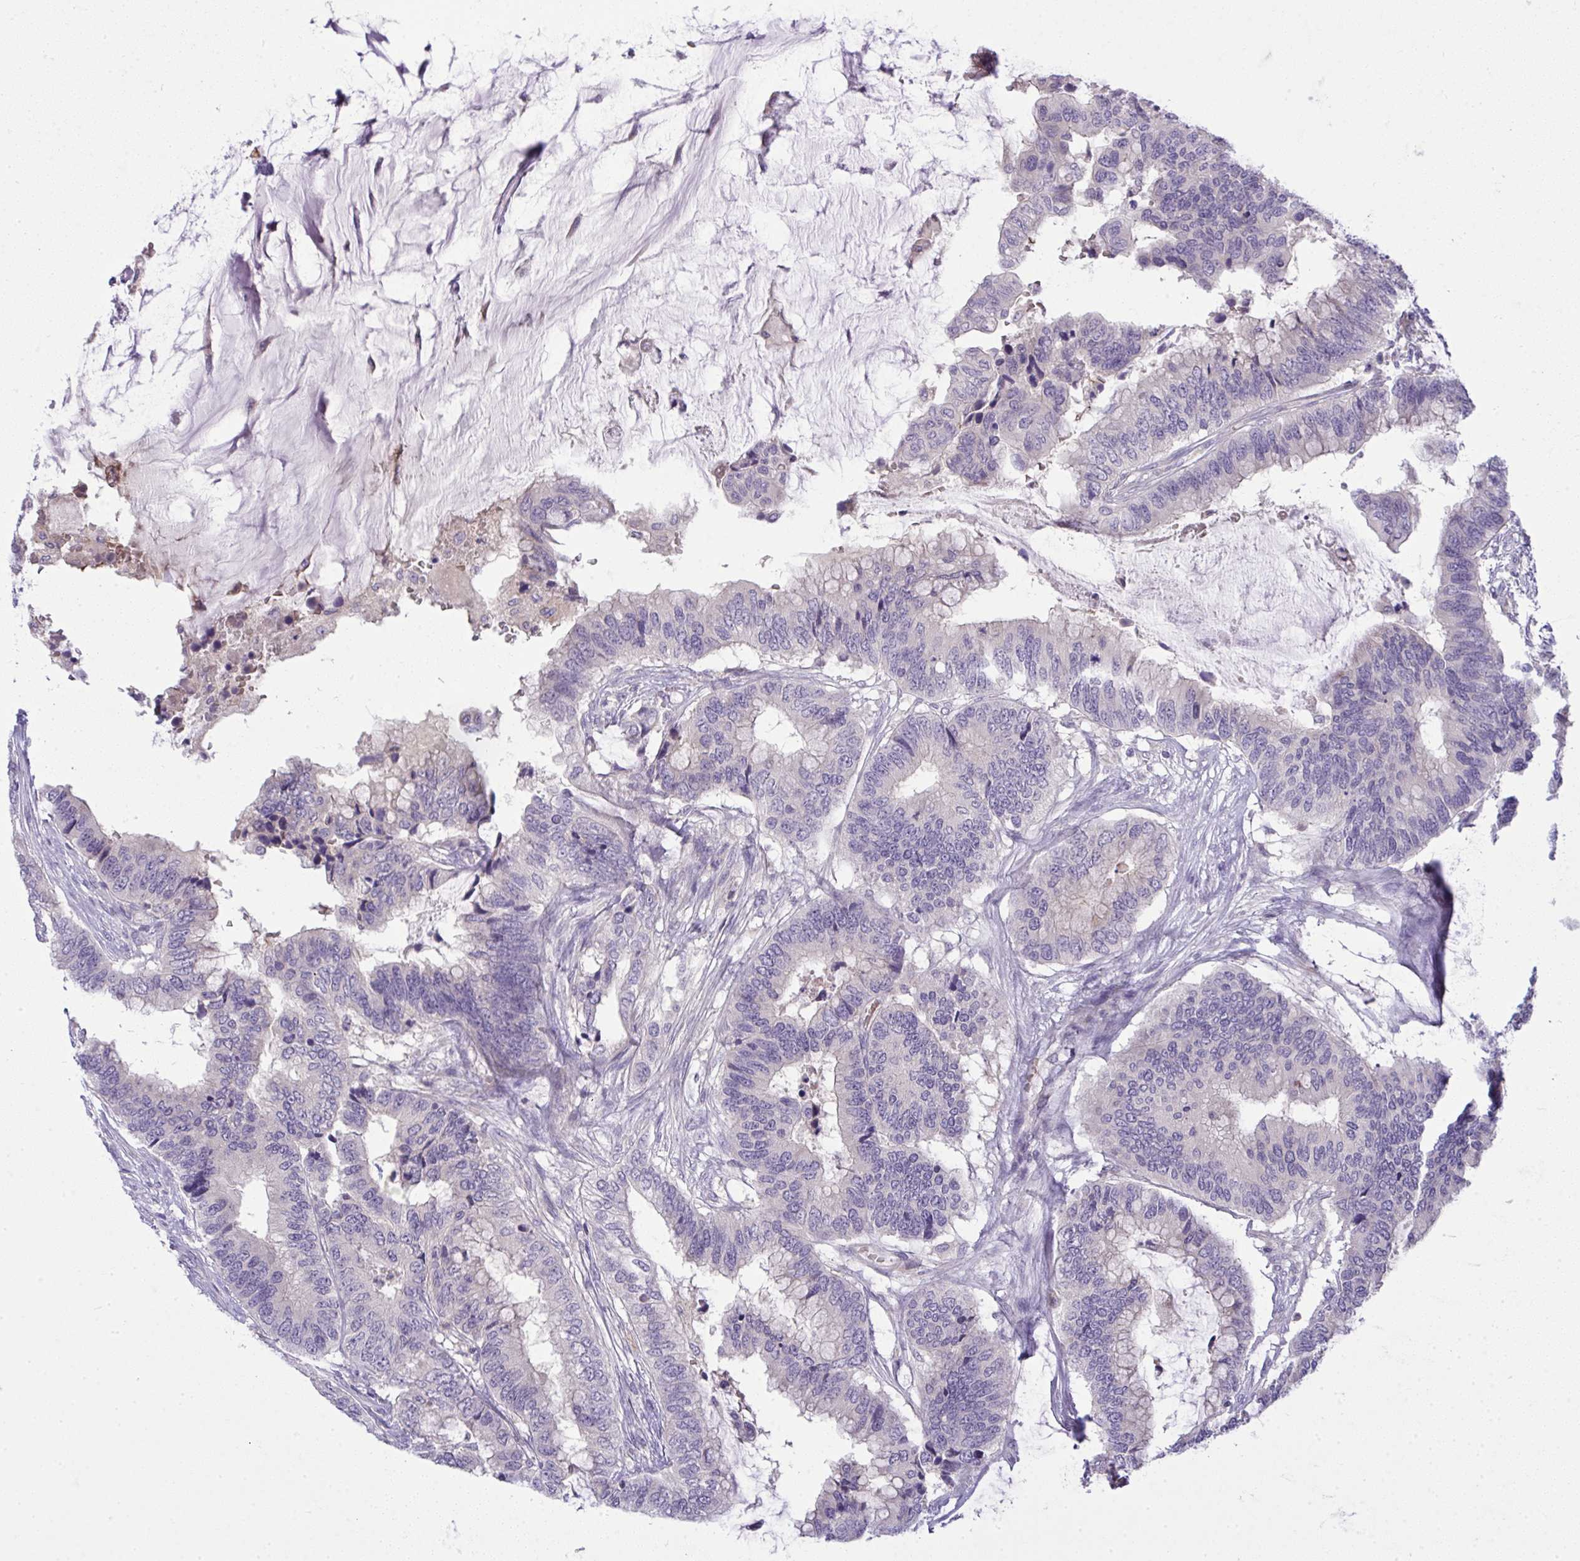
{"staining": {"intensity": "negative", "quantity": "none", "location": "none"}, "tissue": "colorectal cancer", "cell_type": "Tumor cells", "image_type": "cancer", "snomed": [{"axis": "morphology", "description": "Adenocarcinoma, NOS"}, {"axis": "topography", "description": "Rectum"}], "caption": "Immunohistochemical staining of adenocarcinoma (colorectal) demonstrates no significant expression in tumor cells.", "gene": "SPTB", "patient": {"sex": "female", "age": 59}}